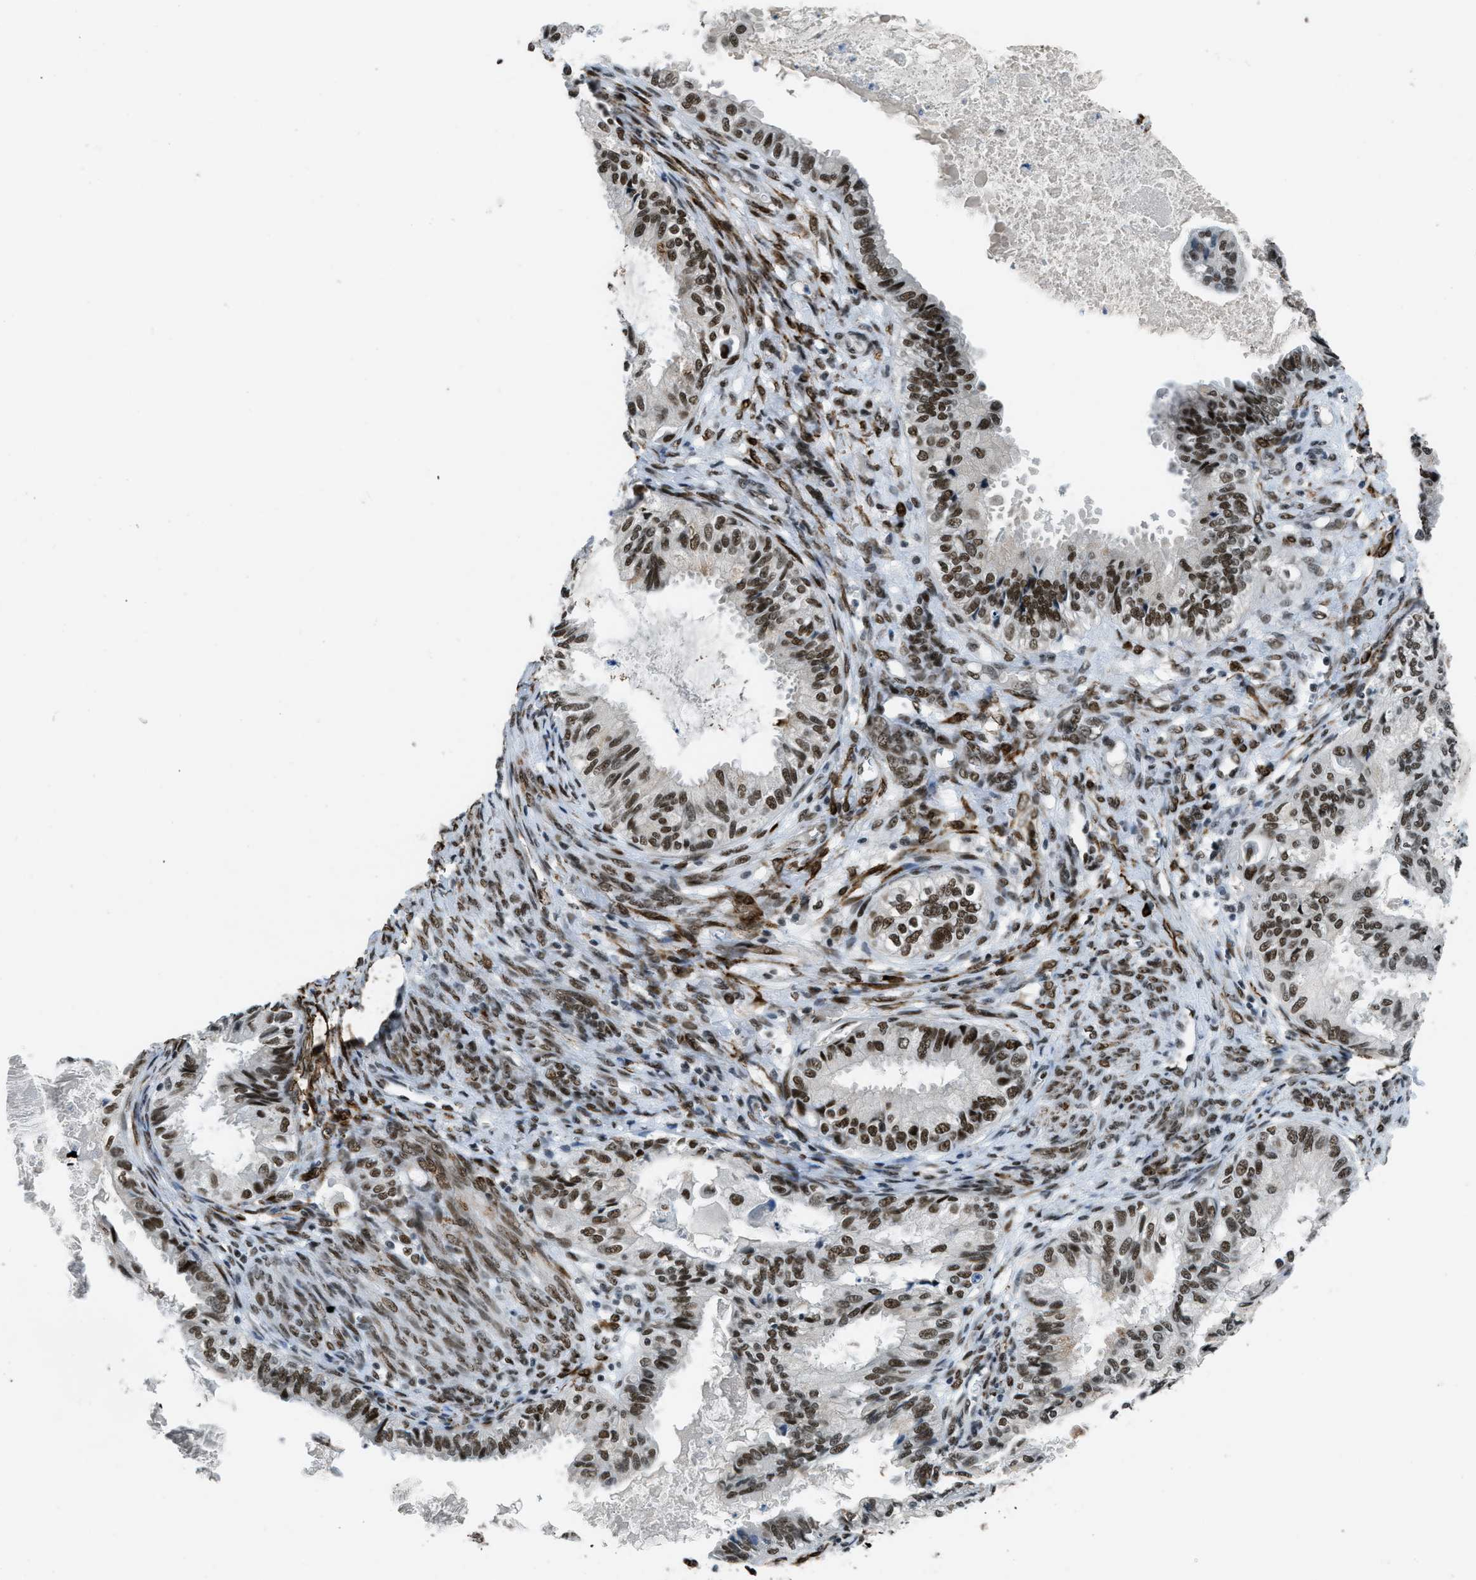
{"staining": {"intensity": "strong", "quantity": ">75%", "location": "nuclear"}, "tissue": "cervical cancer", "cell_type": "Tumor cells", "image_type": "cancer", "snomed": [{"axis": "morphology", "description": "Normal tissue, NOS"}, {"axis": "morphology", "description": "Adenocarcinoma, NOS"}, {"axis": "topography", "description": "Cervix"}, {"axis": "topography", "description": "Endometrium"}], "caption": "Brown immunohistochemical staining in cervical cancer demonstrates strong nuclear expression in approximately >75% of tumor cells. The protein is shown in brown color, while the nuclei are stained blue.", "gene": "GATAD2B", "patient": {"sex": "female", "age": 86}}